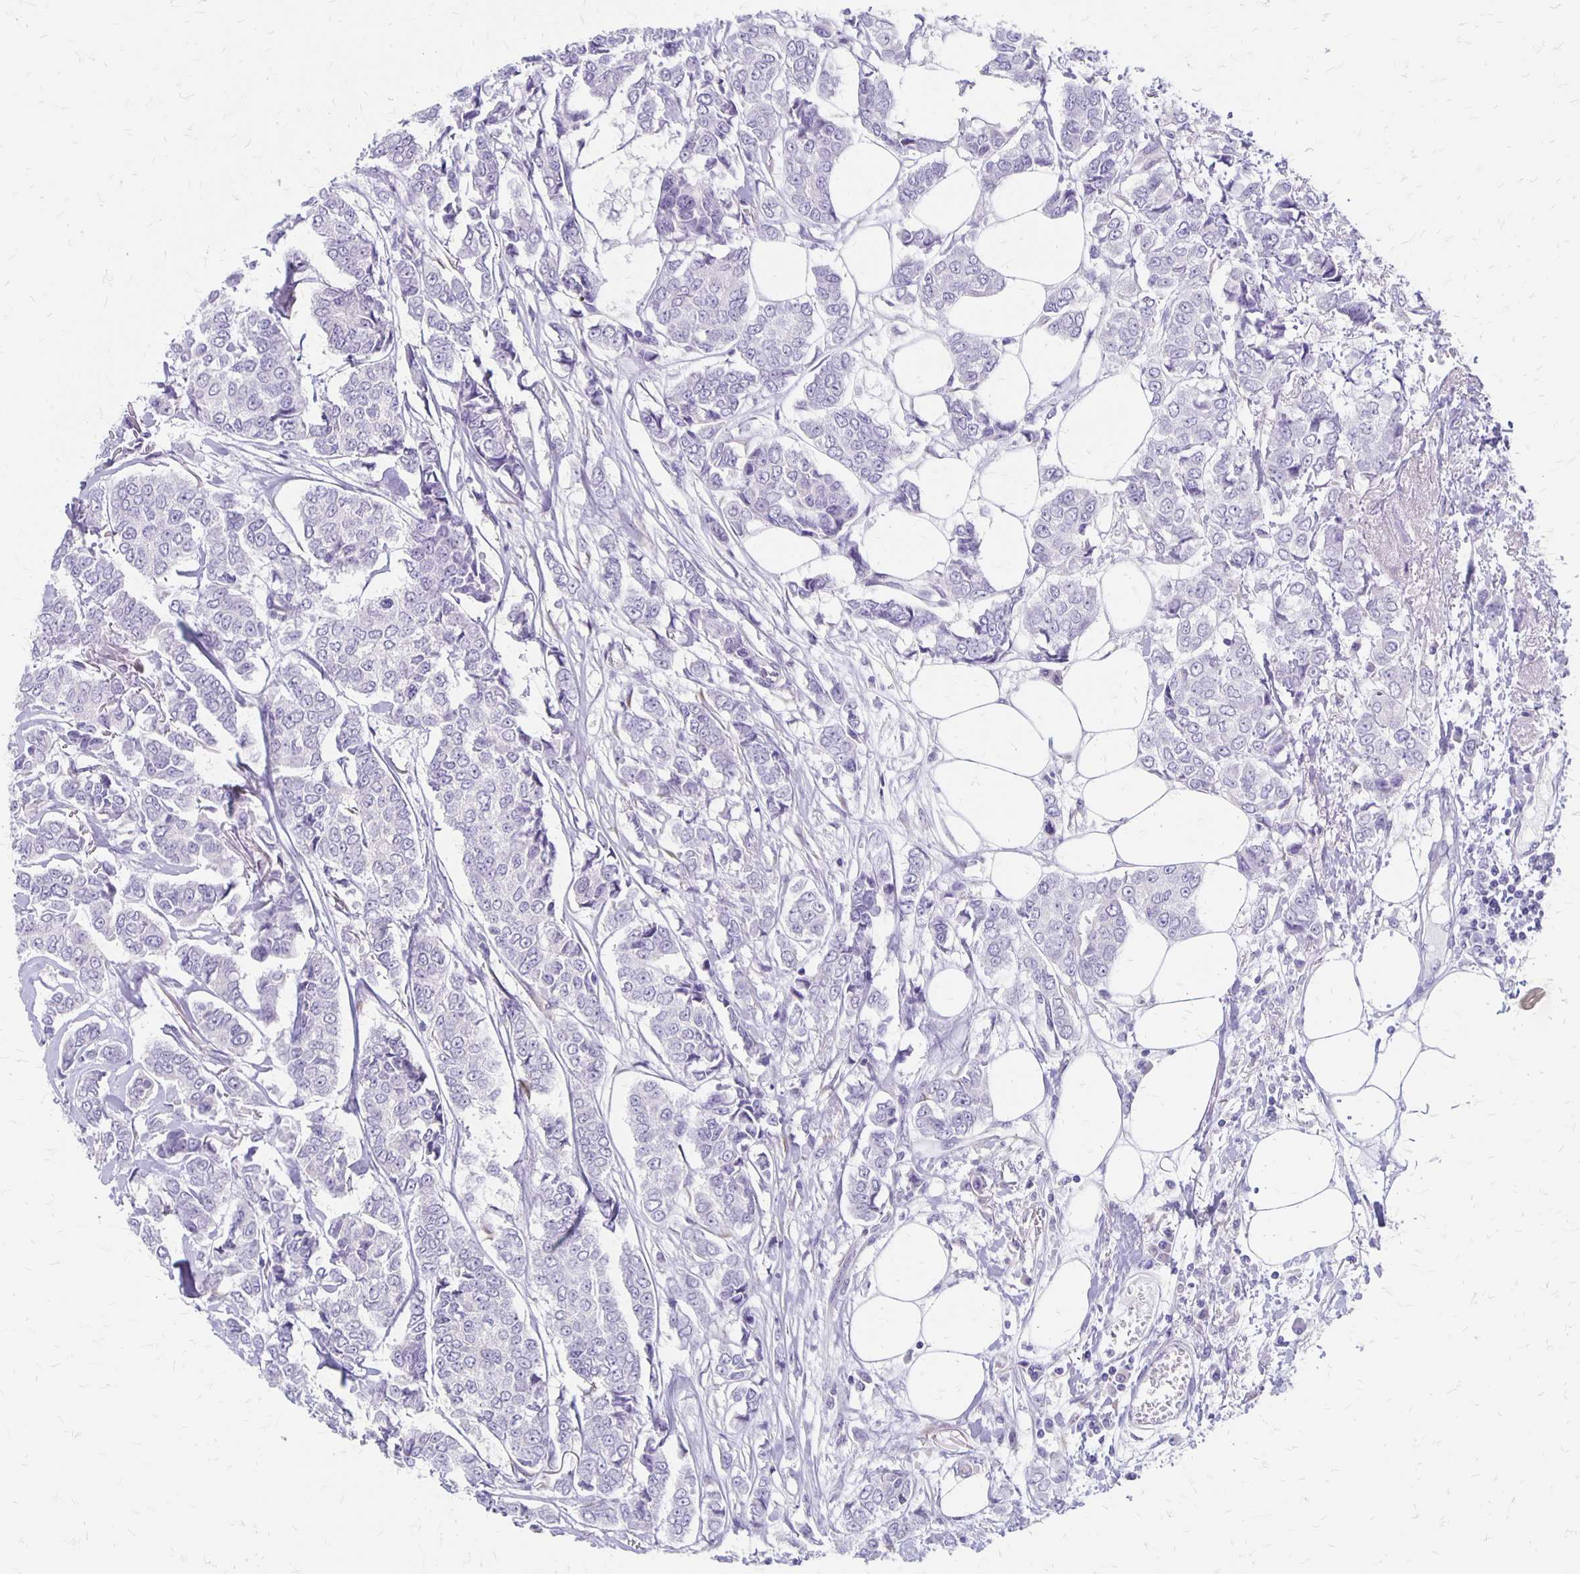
{"staining": {"intensity": "negative", "quantity": "none", "location": "none"}, "tissue": "breast cancer", "cell_type": "Tumor cells", "image_type": "cancer", "snomed": [{"axis": "morphology", "description": "Duct carcinoma"}, {"axis": "topography", "description": "Breast"}], "caption": "Tumor cells are negative for brown protein staining in breast cancer. (Stains: DAB immunohistochemistry (IHC) with hematoxylin counter stain, Microscopy: brightfield microscopy at high magnification).", "gene": "HOMER1", "patient": {"sex": "female", "age": 94}}